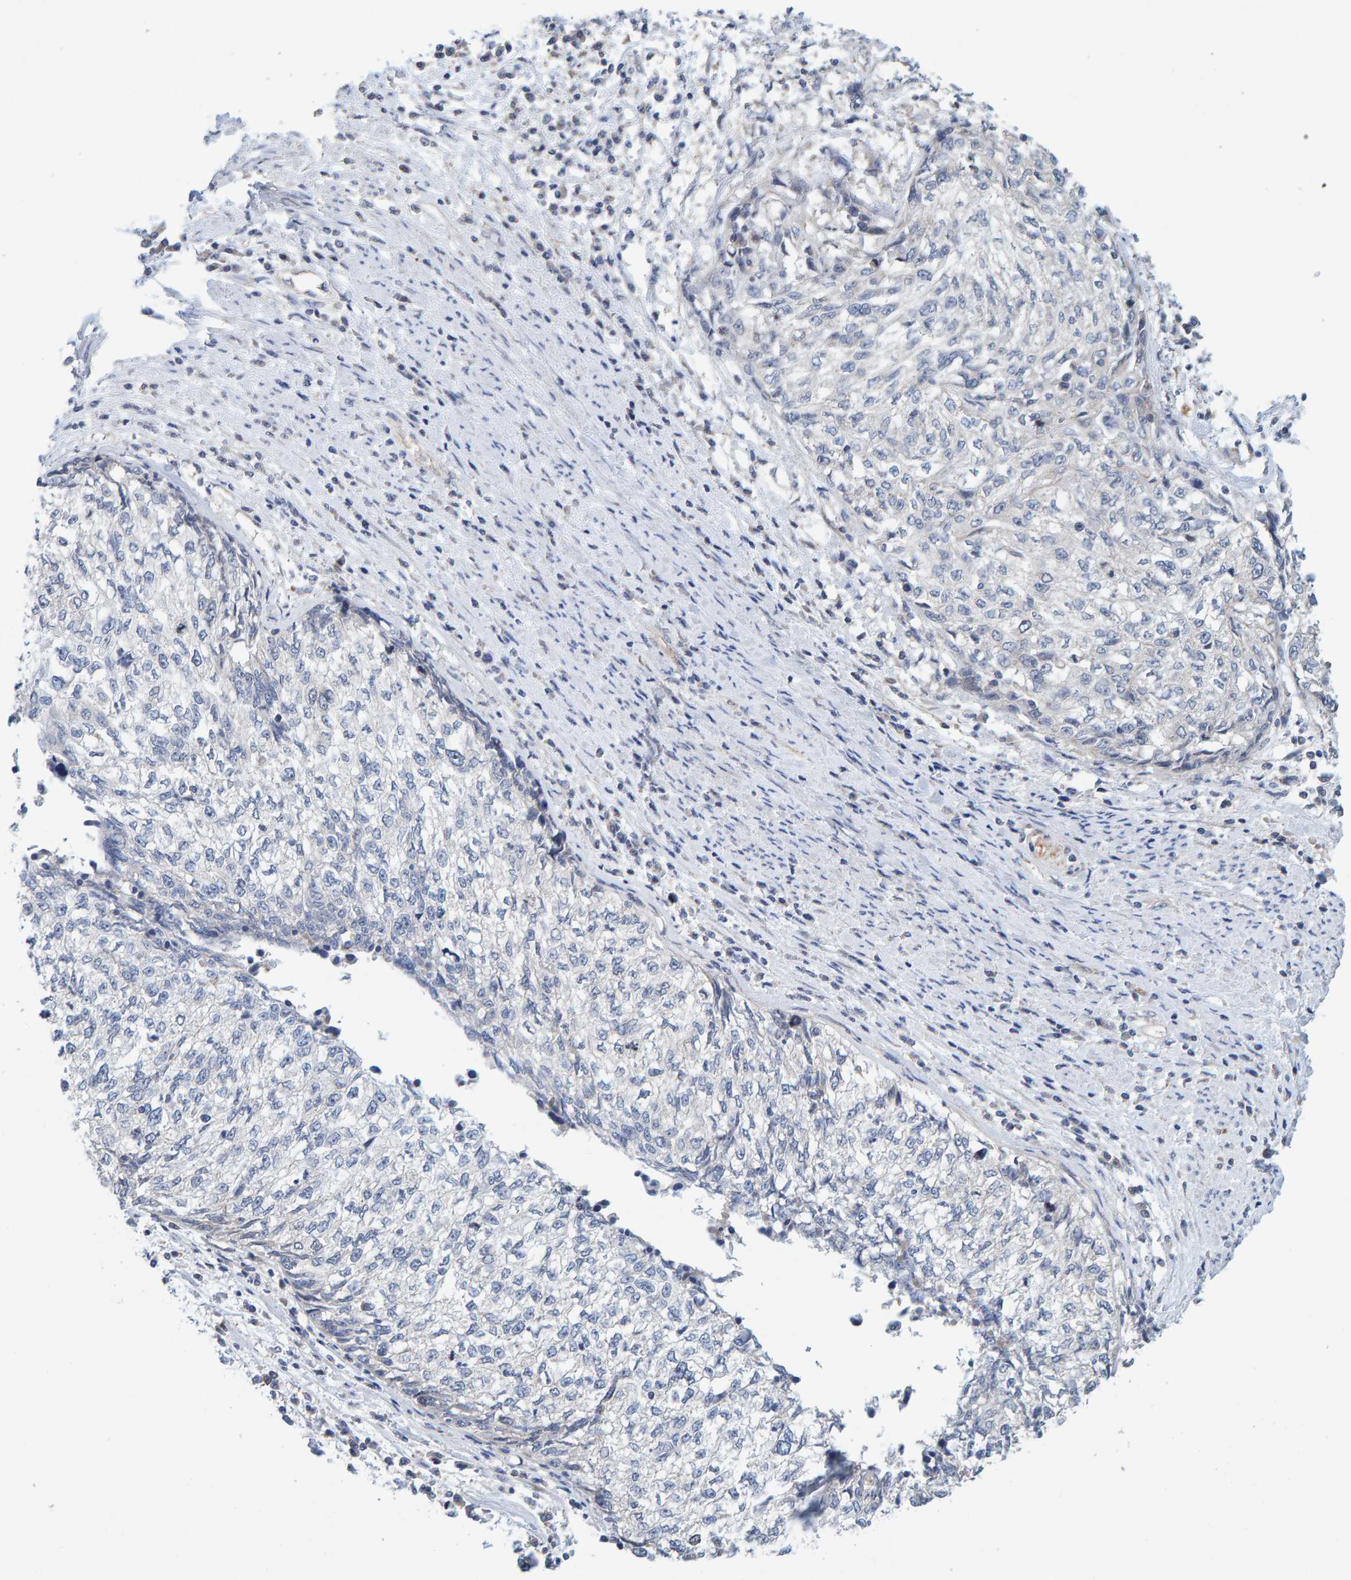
{"staining": {"intensity": "negative", "quantity": "none", "location": "none"}, "tissue": "cervical cancer", "cell_type": "Tumor cells", "image_type": "cancer", "snomed": [{"axis": "morphology", "description": "Squamous cell carcinoma, NOS"}, {"axis": "topography", "description": "Cervix"}], "caption": "Immunohistochemistry (IHC) micrograph of human cervical cancer stained for a protein (brown), which demonstrates no expression in tumor cells.", "gene": "RGP1", "patient": {"sex": "female", "age": 57}}